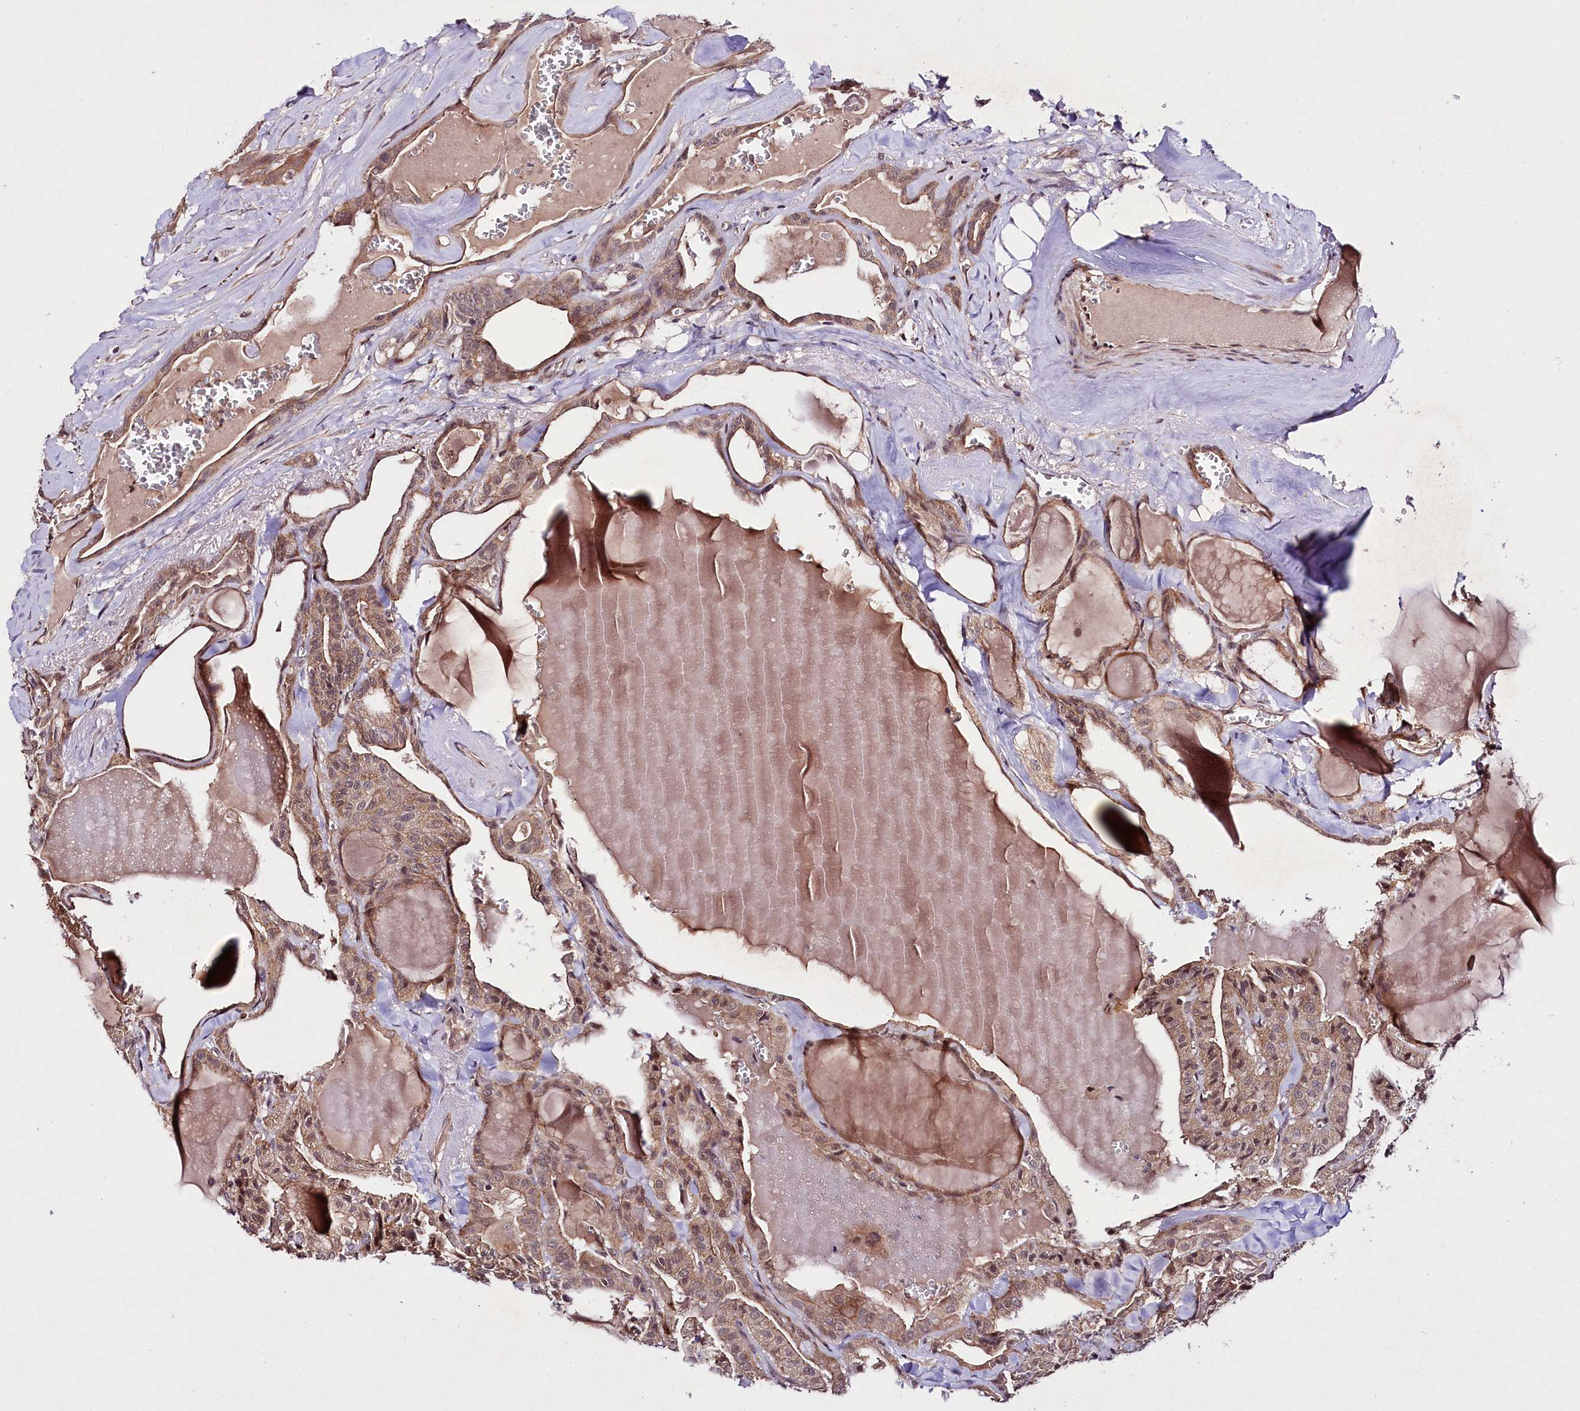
{"staining": {"intensity": "moderate", "quantity": ">75%", "location": "cytoplasmic/membranous,nuclear"}, "tissue": "thyroid cancer", "cell_type": "Tumor cells", "image_type": "cancer", "snomed": [{"axis": "morphology", "description": "Papillary adenocarcinoma, NOS"}, {"axis": "topography", "description": "Thyroid gland"}], "caption": "Immunohistochemistry (IHC) histopathology image of neoplastic tissue: thyroid papillary adenocarcinoma stained using IHC reveals medium levels of moderate protein expression localized specifically in the cytoplasmic/membranous and nuclear of tumor cells, appearing as a cytoplasmic/membranous and nuclear brown color.", "gene": "TAFAZZIN", "patient": {"sex": "male", "age": 52}}